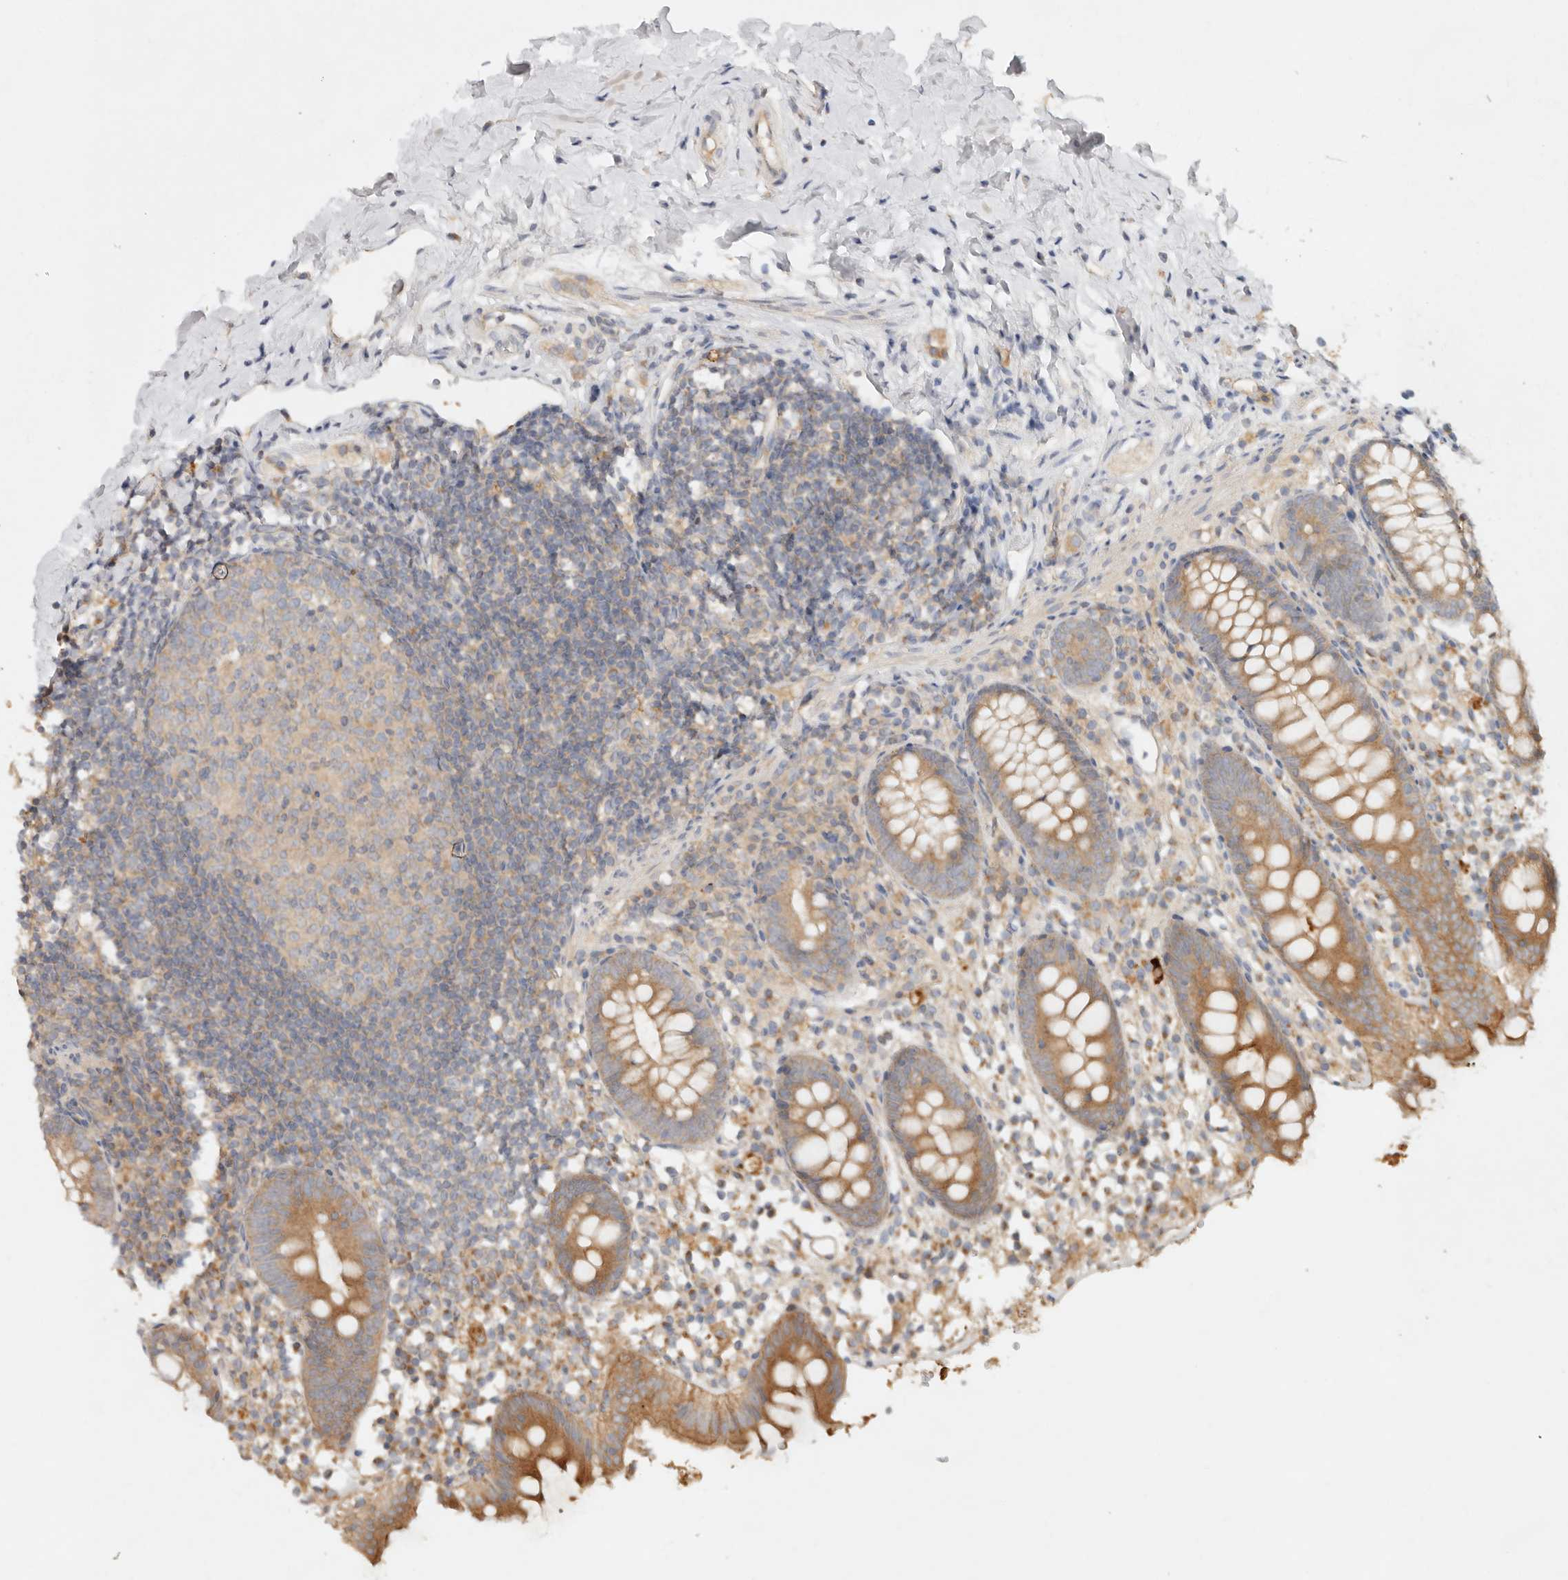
{"staining": {"intensity": "moderate", "quantity": ">75%", "location": "cytoplasmic/membranous"}, "tissue": "appendix", "cell_type": "Glandular cells", "image_type": "normal", "snomed": [{"axis": "morphology", "description": "Normal tissue, NOS"}, {"axis": "topography", "description": "Appendix"}], "caption": "Immunohistochemical staining of unremarkable human appendix displays medium levels of moderate cytoplasmic/membranous positivity in about >75% of glandular cells. (IHC, brightfield microscopy, high magnification).", "gene": "HECTD3", "patient": {"sex": "female", "age": 20}}